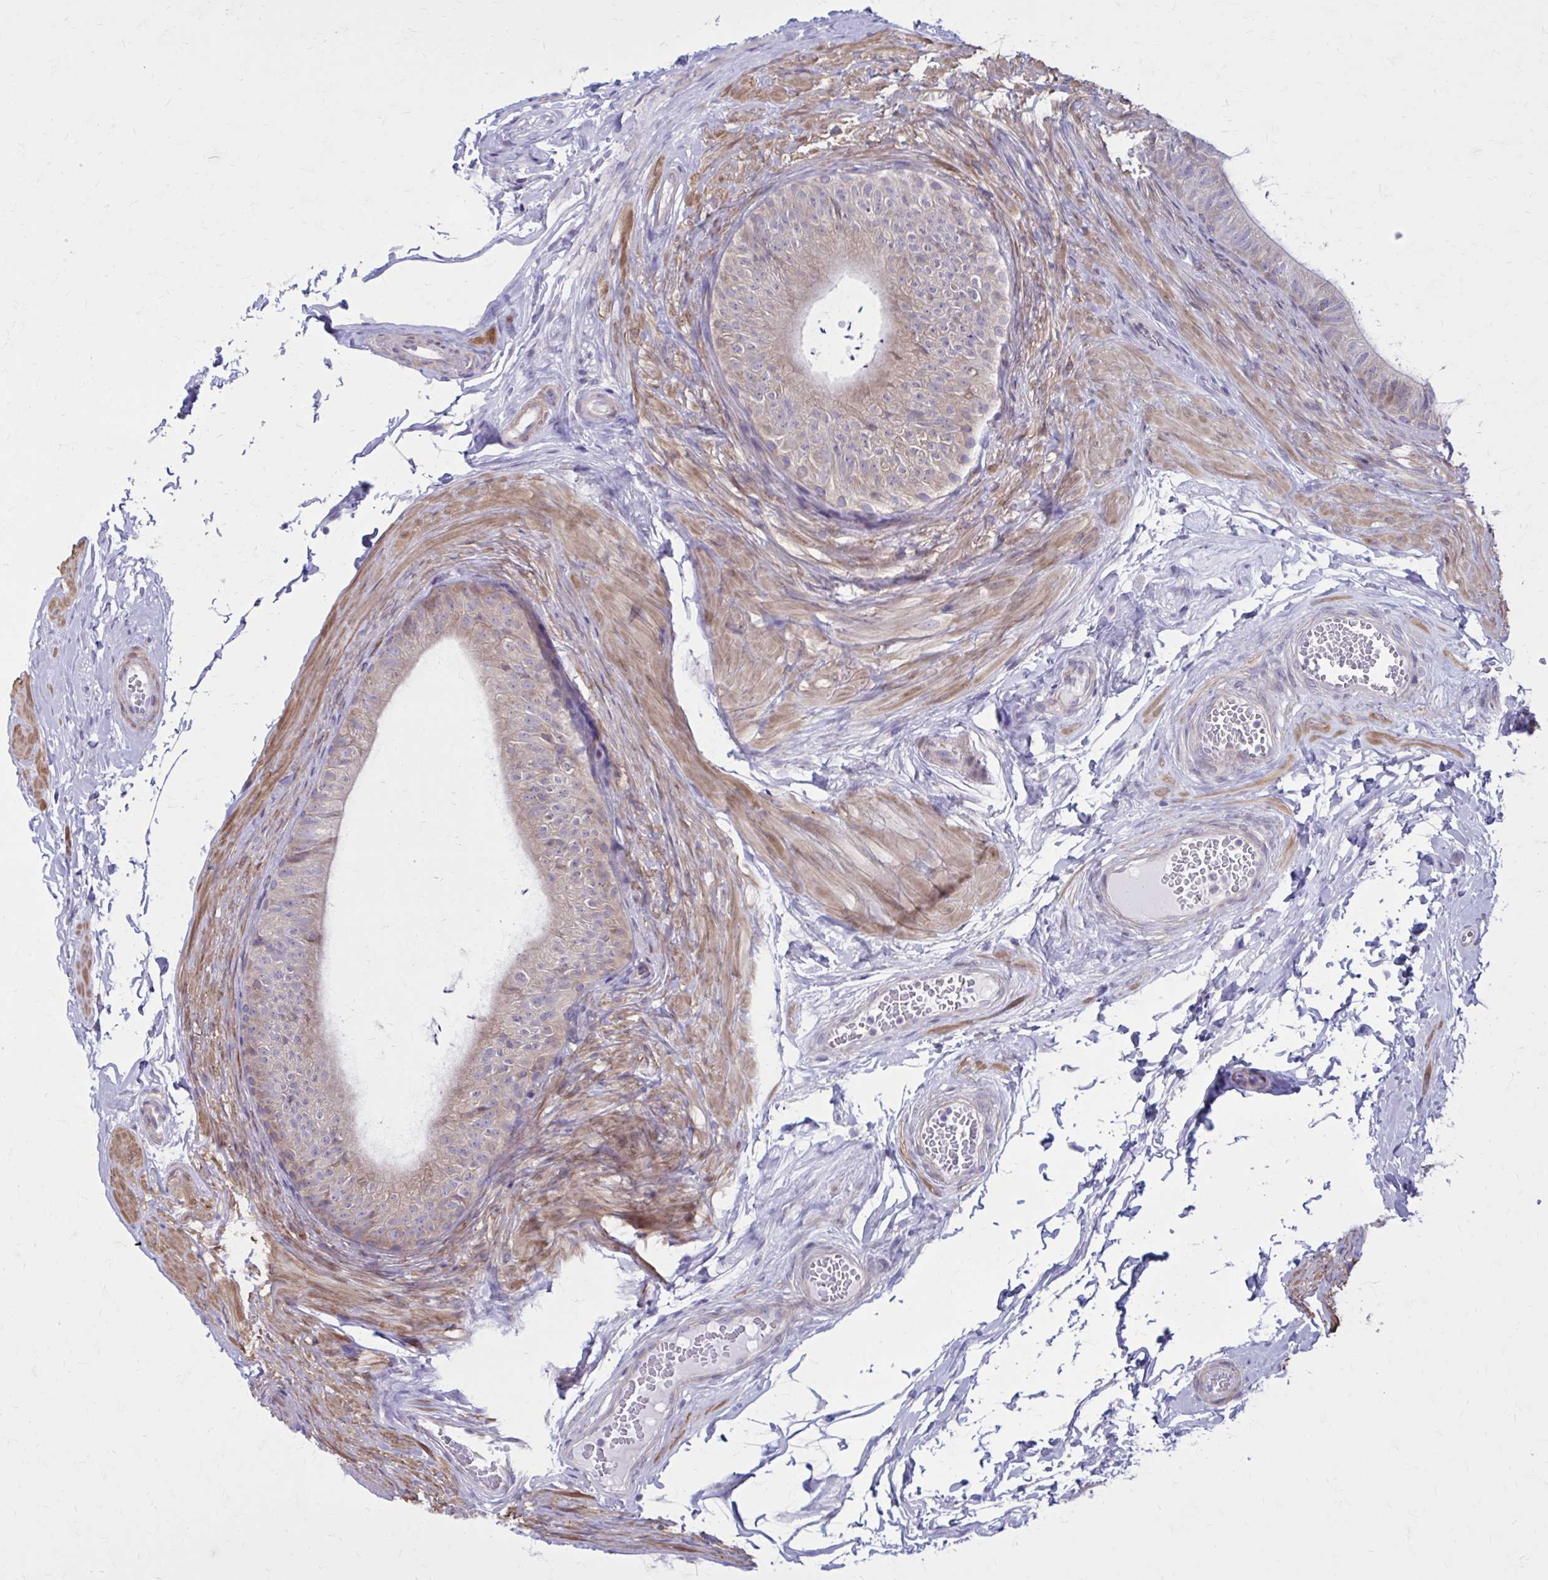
{"staining": {"intensity": "moderate", "quantity": "25%-75%", "location": "cytoplasmic/membranous"}, "tissue": "epididymis", "cell_type": "Glandular cells", "image_type": "normal", "snomed": [{"axis": "morphology", "description": "Normal tissue, NOS"}, {"axis": "topography", "description": "Epididymis, spermatic cord, NOS"}, {"axis": "topography", "description": "Epididymis"}, {"axis": "topography", "description": "Peripheral nerve tissue"}], "caption": "The image reveals staining of normal epididymis, revealing moderate cytoplasmic/membranous protein positivity (brown color) within glandular cells.", "gene": "GIGYF2", "patient": {"sex": "male", "age": 29}}